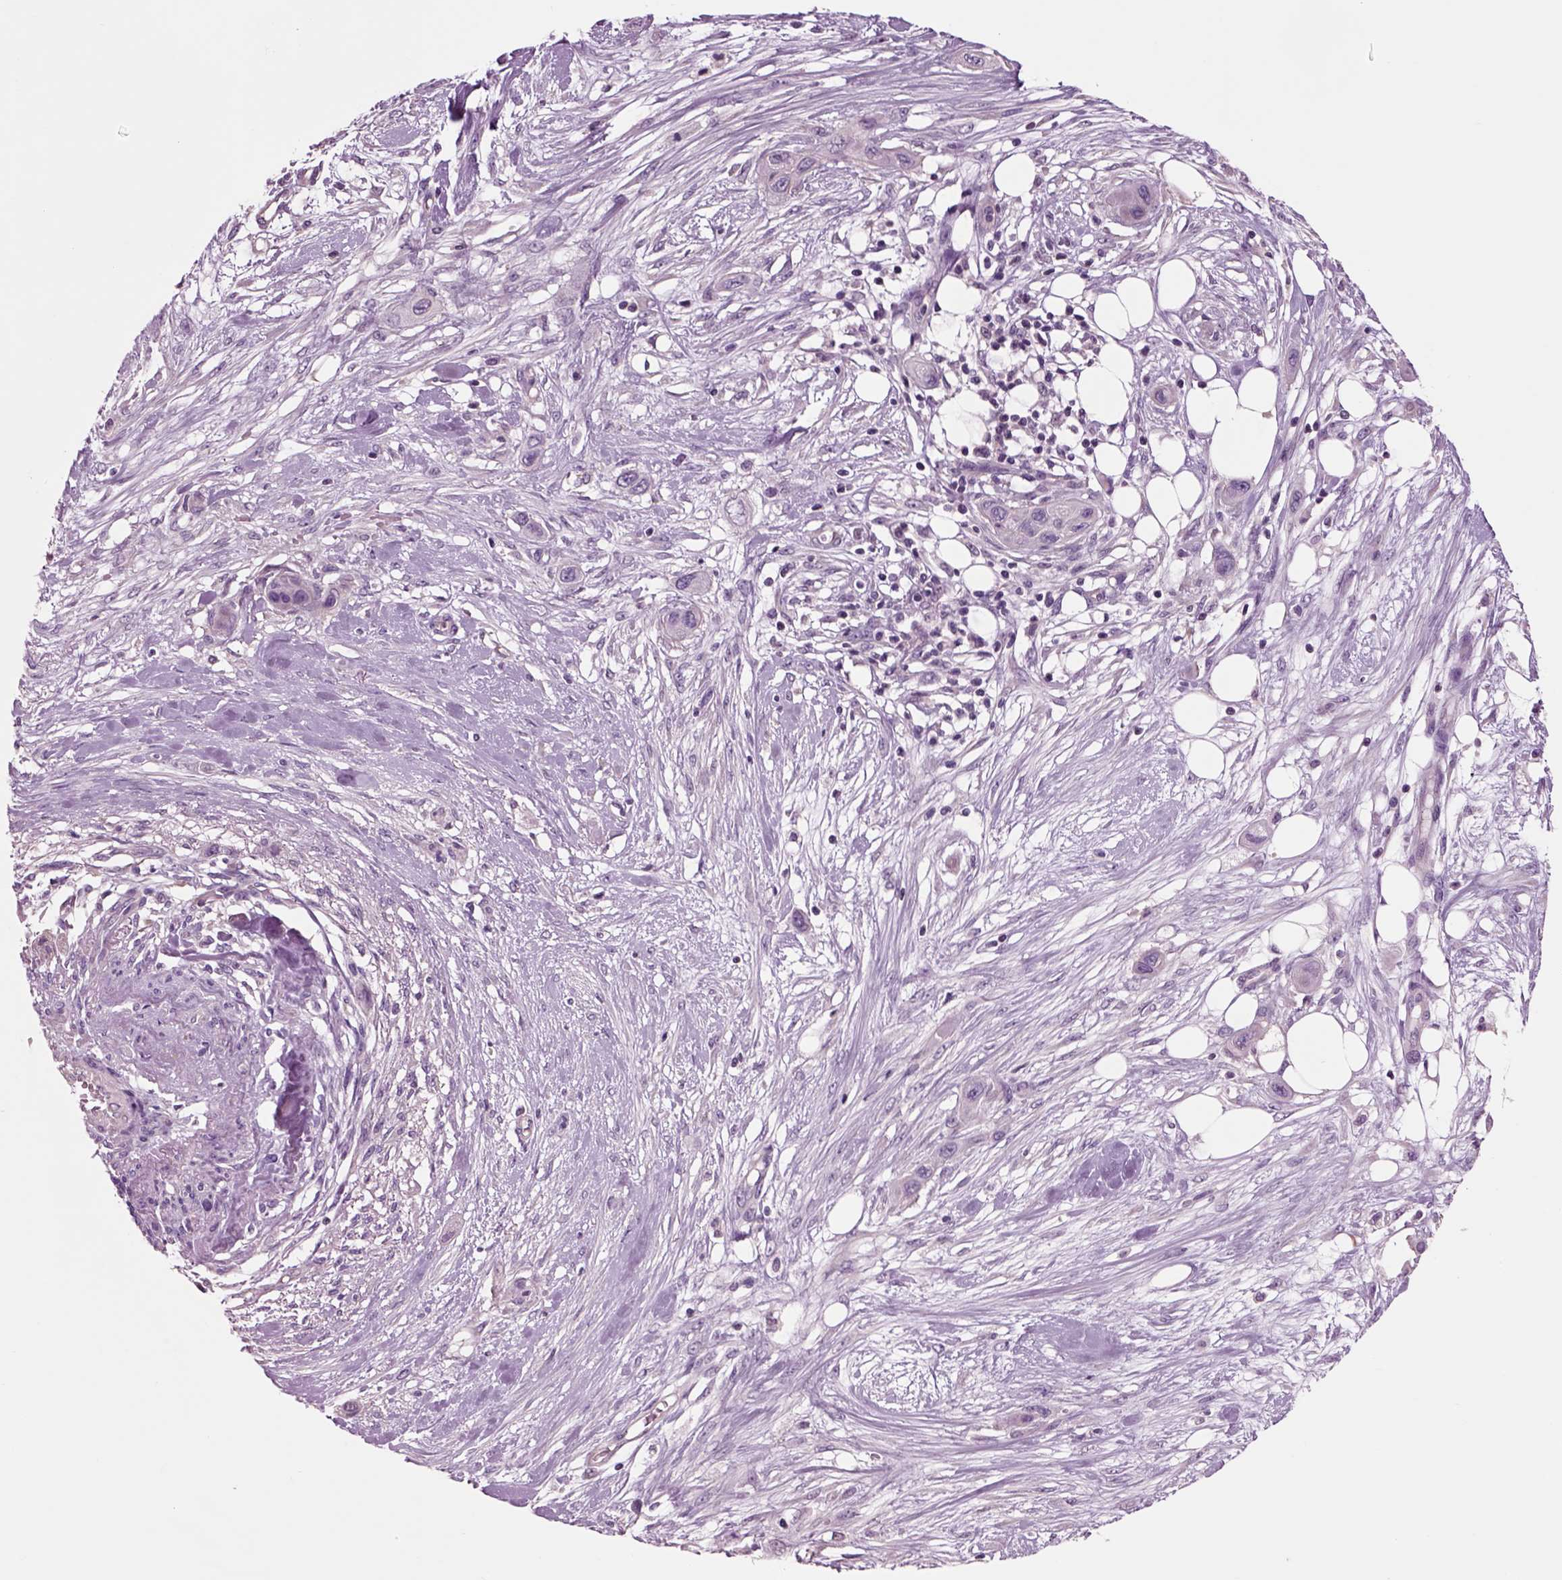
{"staining": {"intensity": "negative", "quantity": "none", "location": "none"}, "tissue": "skin cancer", "cell_type": "Tumor cells", "image_type": "cancer", "snomed": [{"axis": "morphology", "description": "Squamous cell carcinoma, NOS"}, {"axis": "topography", "description": "Skin"}], "caption": "This is a photomicrograph of immunohistochemistry (IHC) staining of skin cancer (squamous cell carcinoma), which shows no positivity in tumor cells.", "gene": "CHGB", "patient": {"sex": "male", "age": 79}}